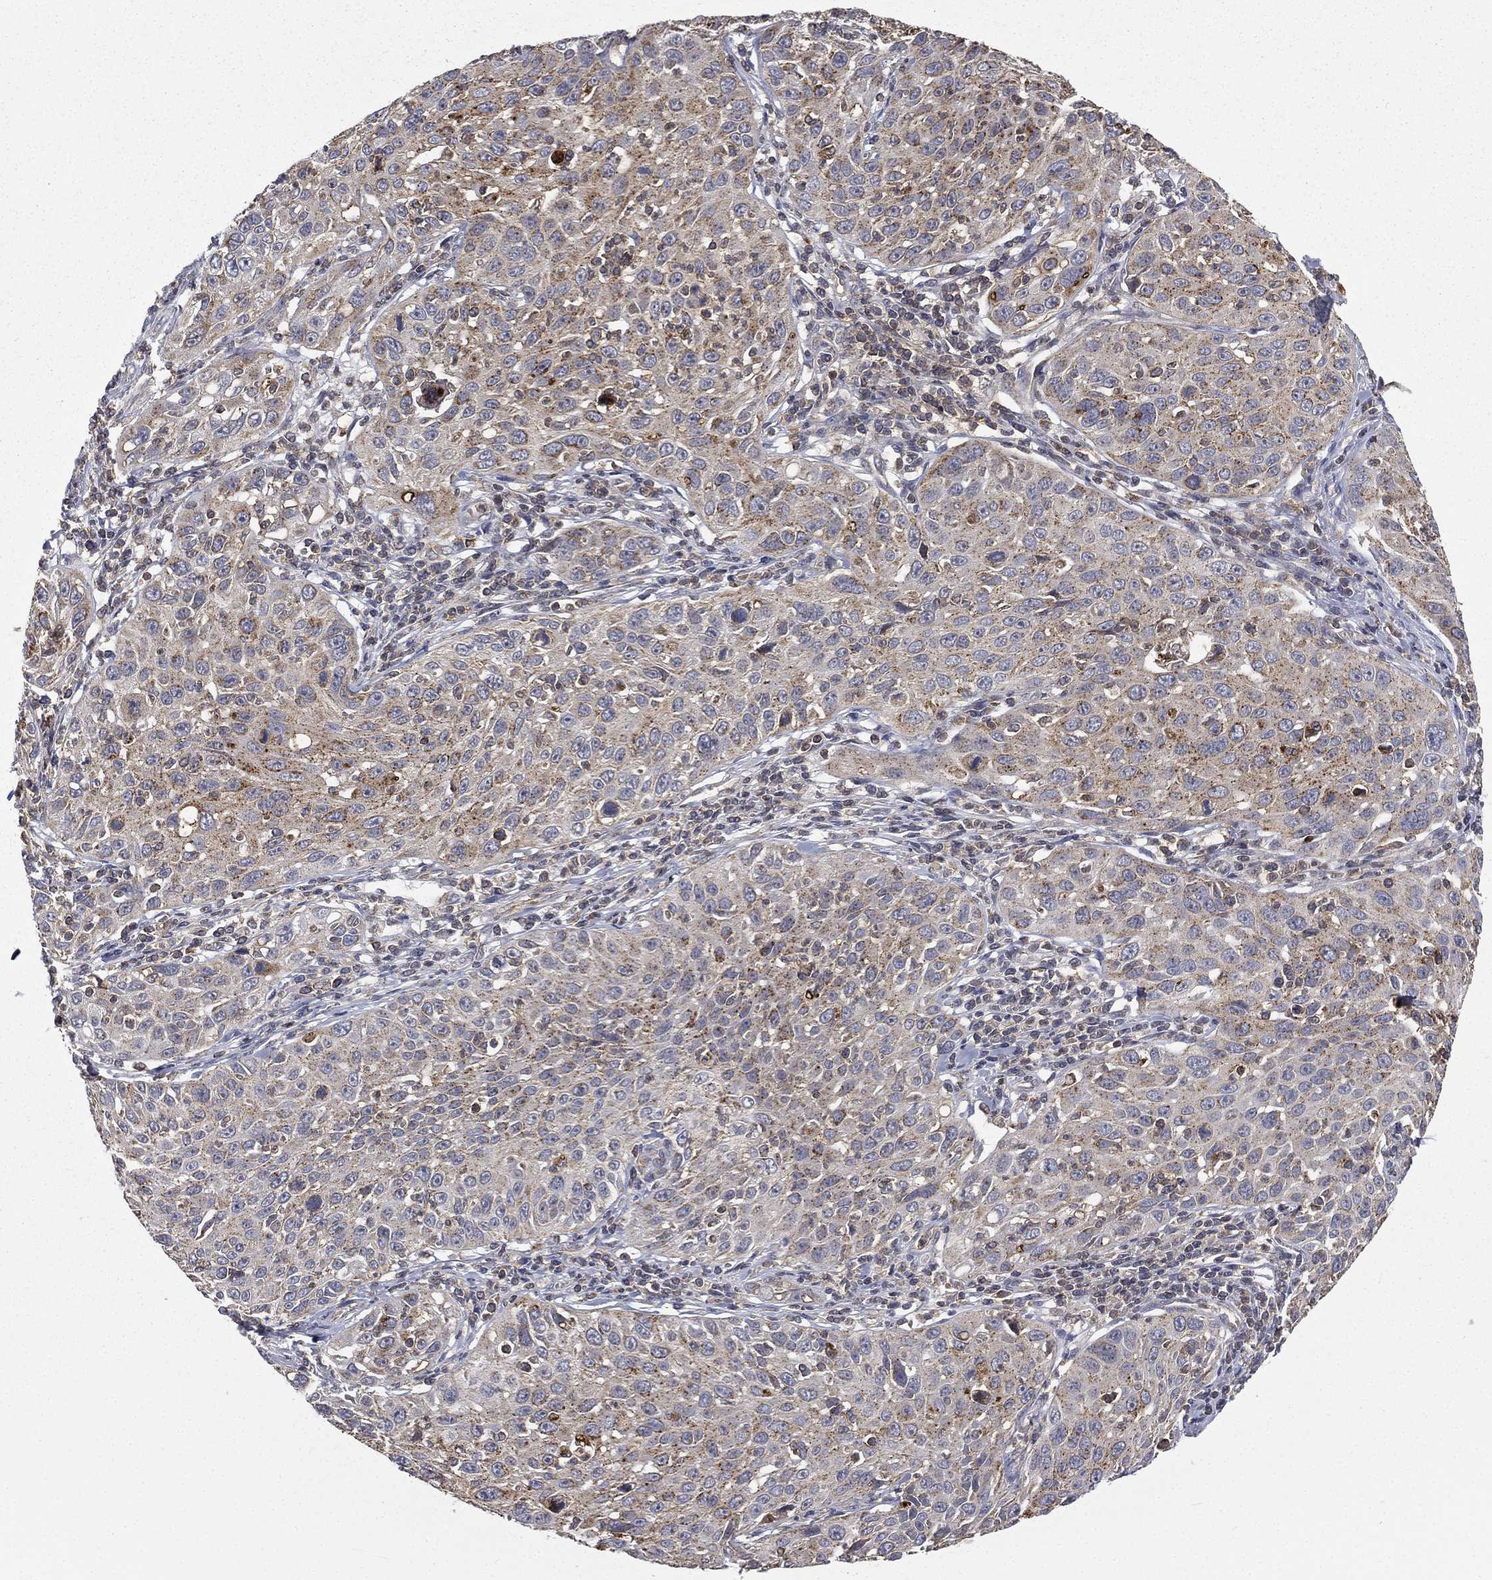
{"staining": {"intensity": "moderate", "quantity": "25%-75%", "location": "cytoplasmic/membranous"}, "tissue": "cervical cancer", "cell_type": "Tumor cells", "image_type": "cancer", "snomed": [{"axis": "morphology", "description": "Squamous cell carcinoma, NOS"}, {"axis": "topography", "description": "Cervix"}], "caption": "Immunohistochemical staining of human cervical cancer demonstrates medium levels of moderate cytoplasmic/membranous expression in approximately 25%-75% of tumor cells. The protein of interest is shown in brown color, while the nuclei are stained blue.", "gene": "RIN3", "patient": {"sex": "female", "age": 26}}